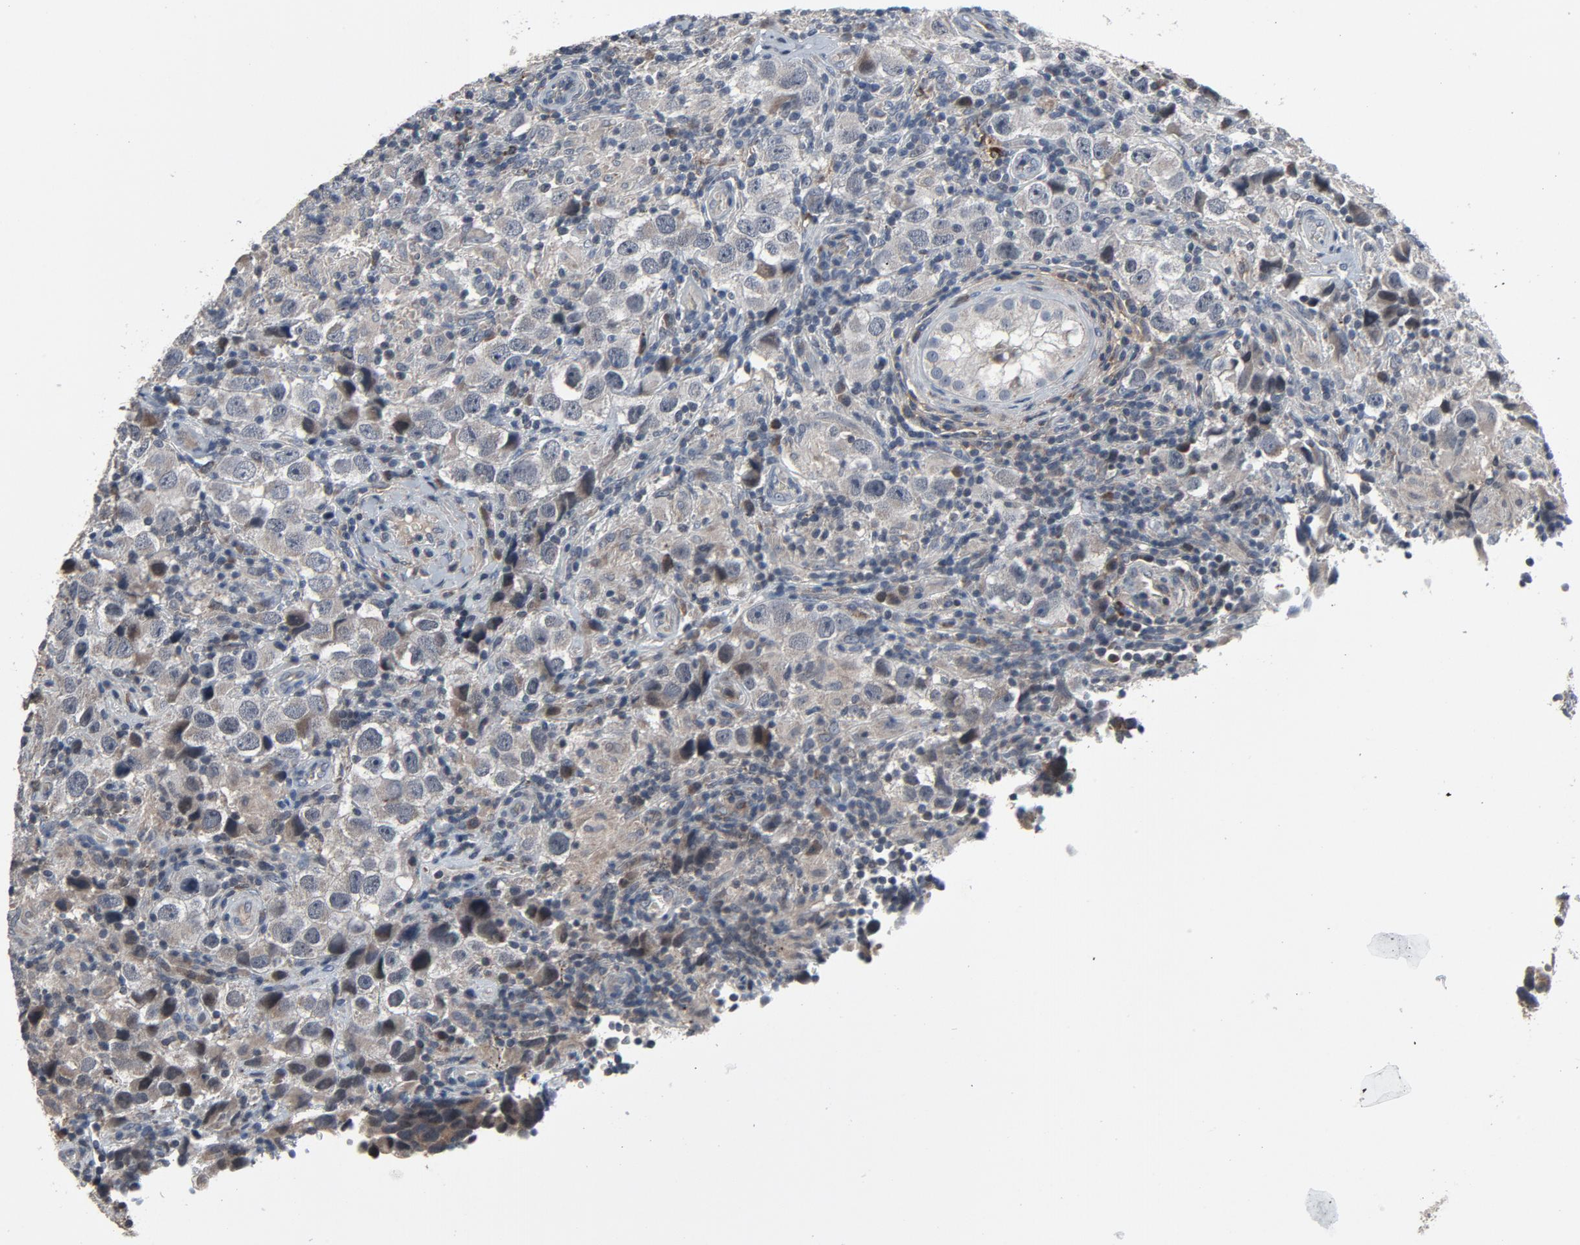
{"staining": {"intensity": "negative", "quantity": "none", "location": "none"}, "tissue": "testis cancer", "cell_type": "Tumor cells", "image_type": "cancer", "snomed": [{"axis": "morphology", "description": "Carcinoma, Embryonal, NOS"}, {"axis": "topography", "description": "Testis"}], "caption": "Tumor cells show no significant protein staining in embryonal carcinoma (testis). (DAB (3,3'-diaminobenzidine) immunohistochemistry, high magnification).", "gene": "PDZD4", "patient": {"sex": "male", "age": 21}}